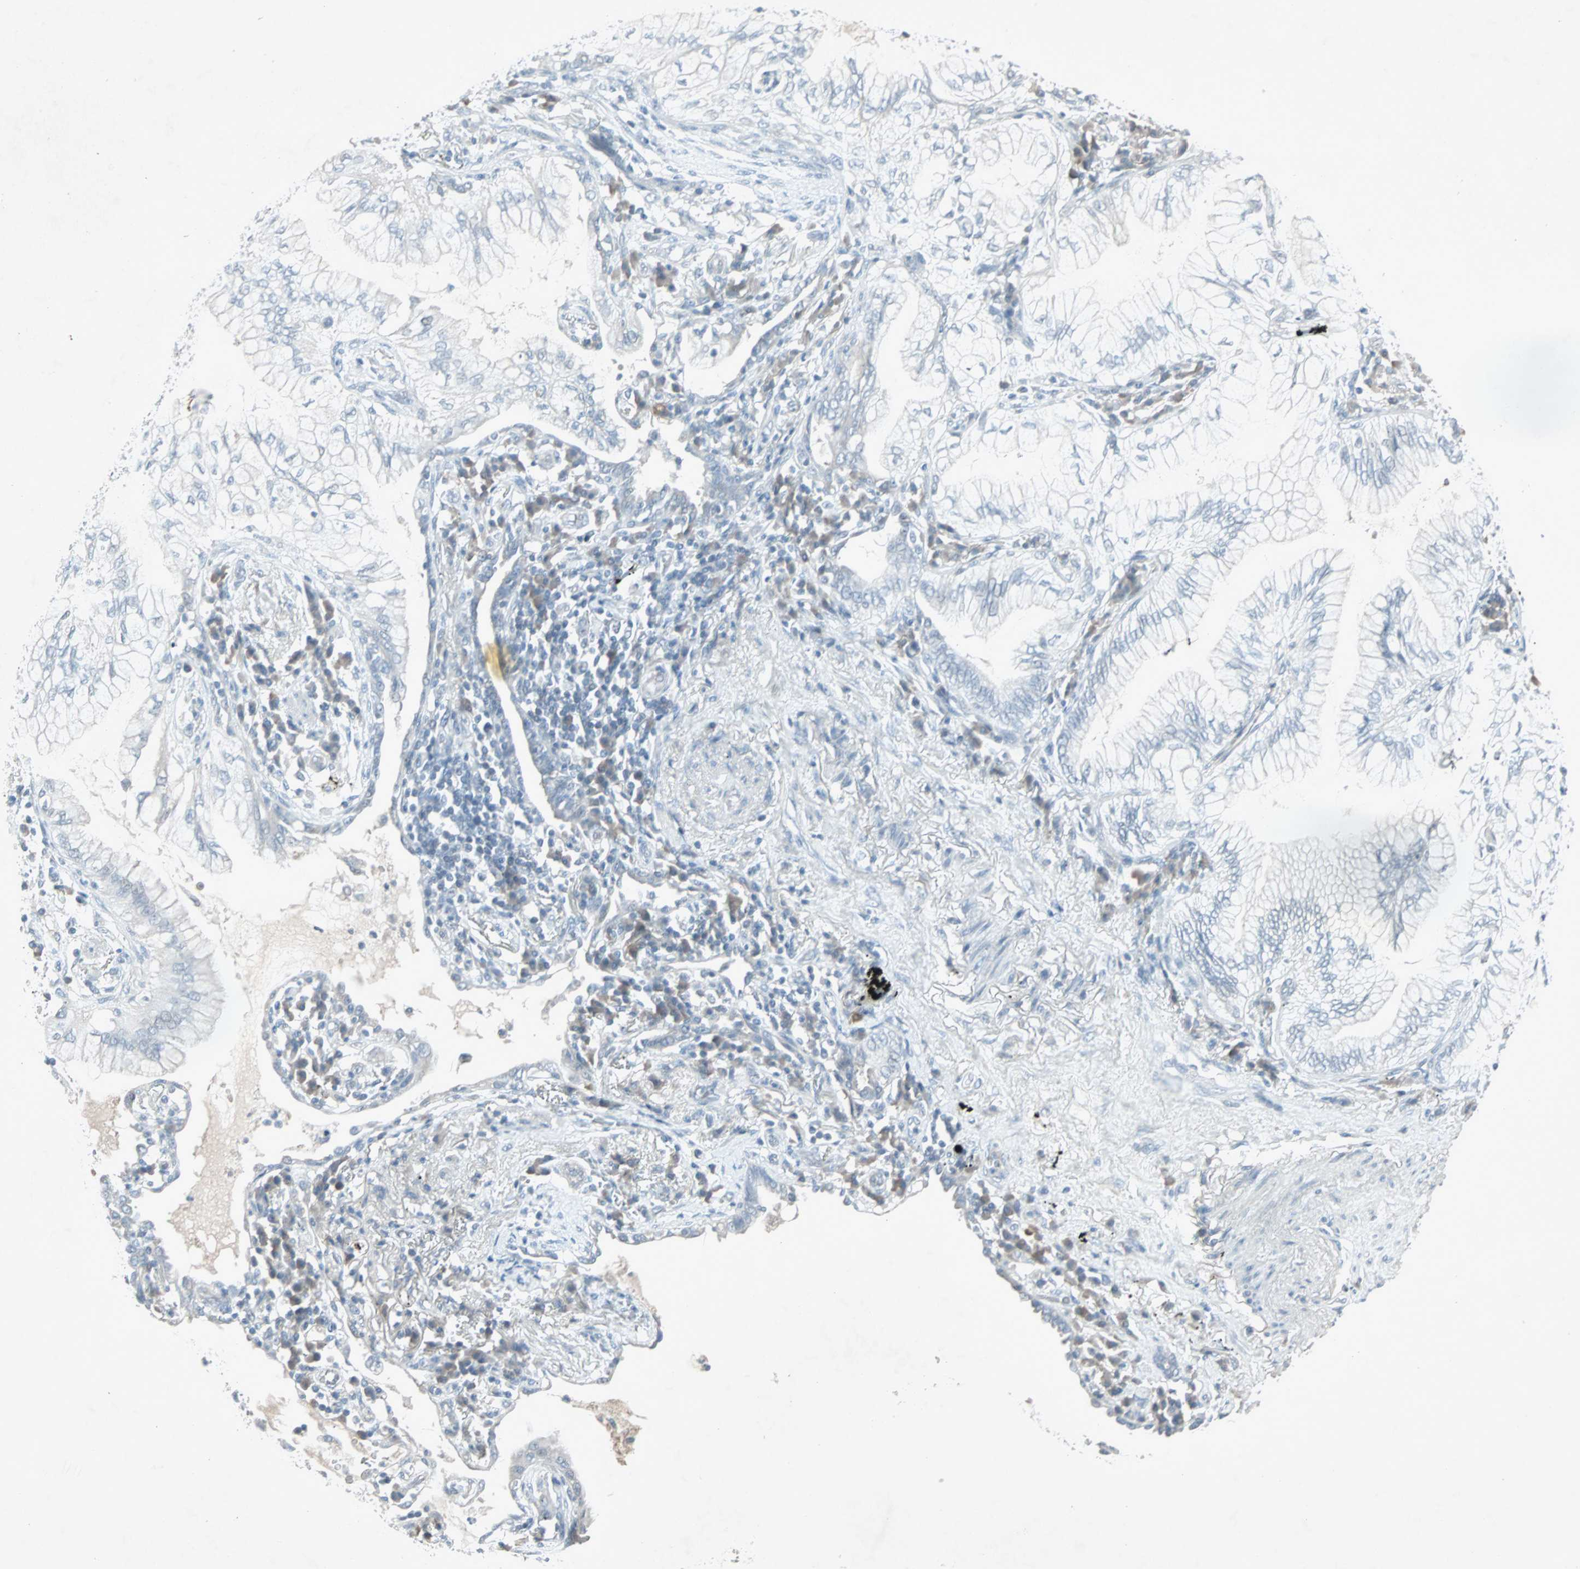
{"staining": {"intensity": "weak", "quantity": "<25%", "location": "cytoplasmic/membranous"}, "tissue": "lung cancer", "cell_type": "Tumor cells", "image_type": "cancer", "snomed": [{"axis": "morphology", "description": "Adenocarcinoma, NOS"}, {"axis": "topography", "description": "Lung"}], "caption": "Immunohistochemistry of human lung cancer (adenocarcinoma) displays no staining in tumor cells. The staining is performed using DAB (3,3'-diaminobenzidine) brown chromogen with nuclei counter-stained in using hematoxylin.", "gene": "LANCL3", "patient": {"sex": "female", "age": 70}}